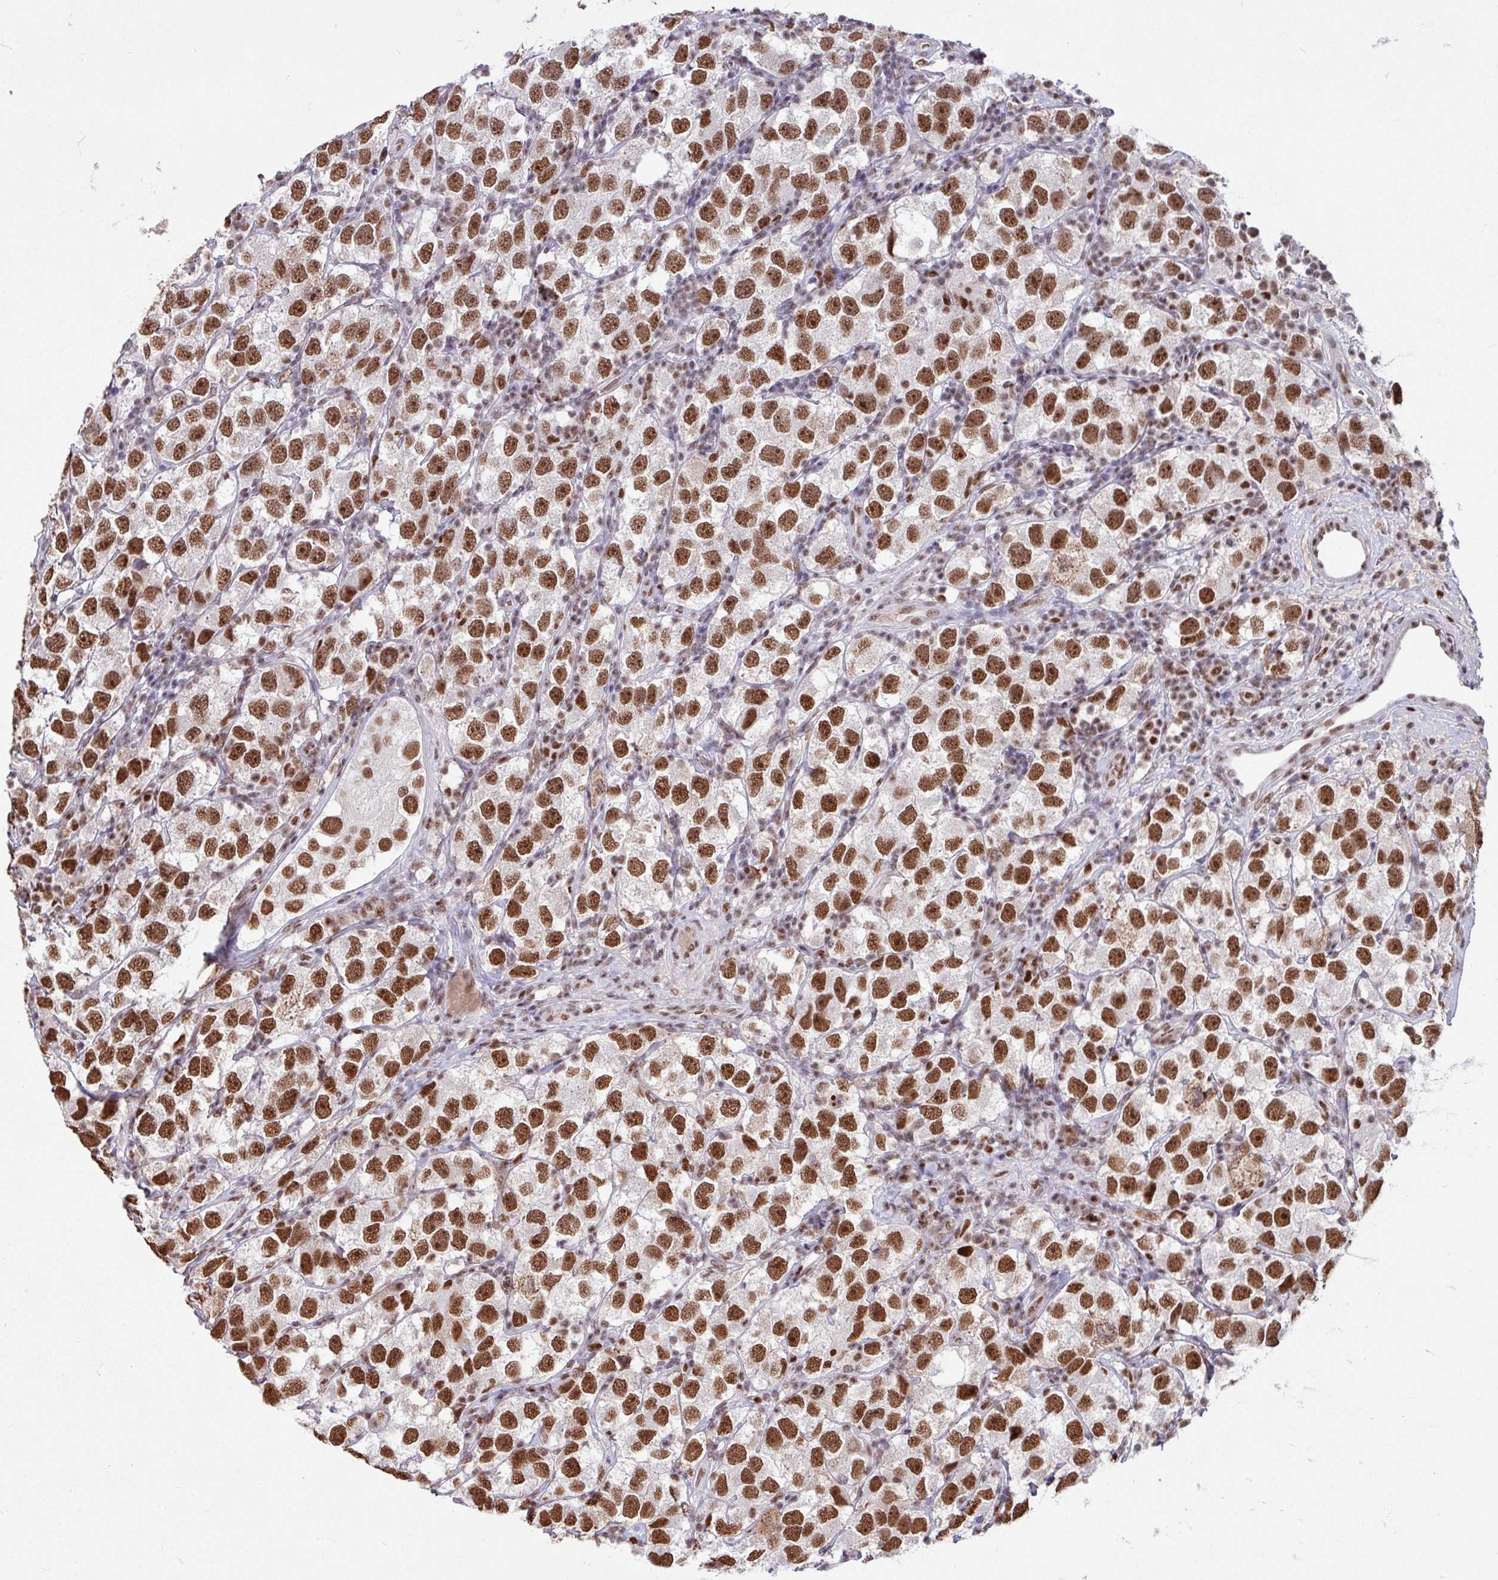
{"staining": {"intensity": "strong", "quantity": ">75%", "location": "nuclear"}, "tissue": "testis cancer", "cell_type": "Tumor cells", "image_type": "cancer", "snomed": [{"axis": "morphology", "description": "Seminoma, NOS"}, {"axis": "topography", "description": "Testis"}], "caption": "Strong nuclear staining for a protein is present in approximately >75% of tumor cells of testis cancer using immunohistochemistry.", "gene": "TDG", "patient": {"sex": "male", "age": 26}}